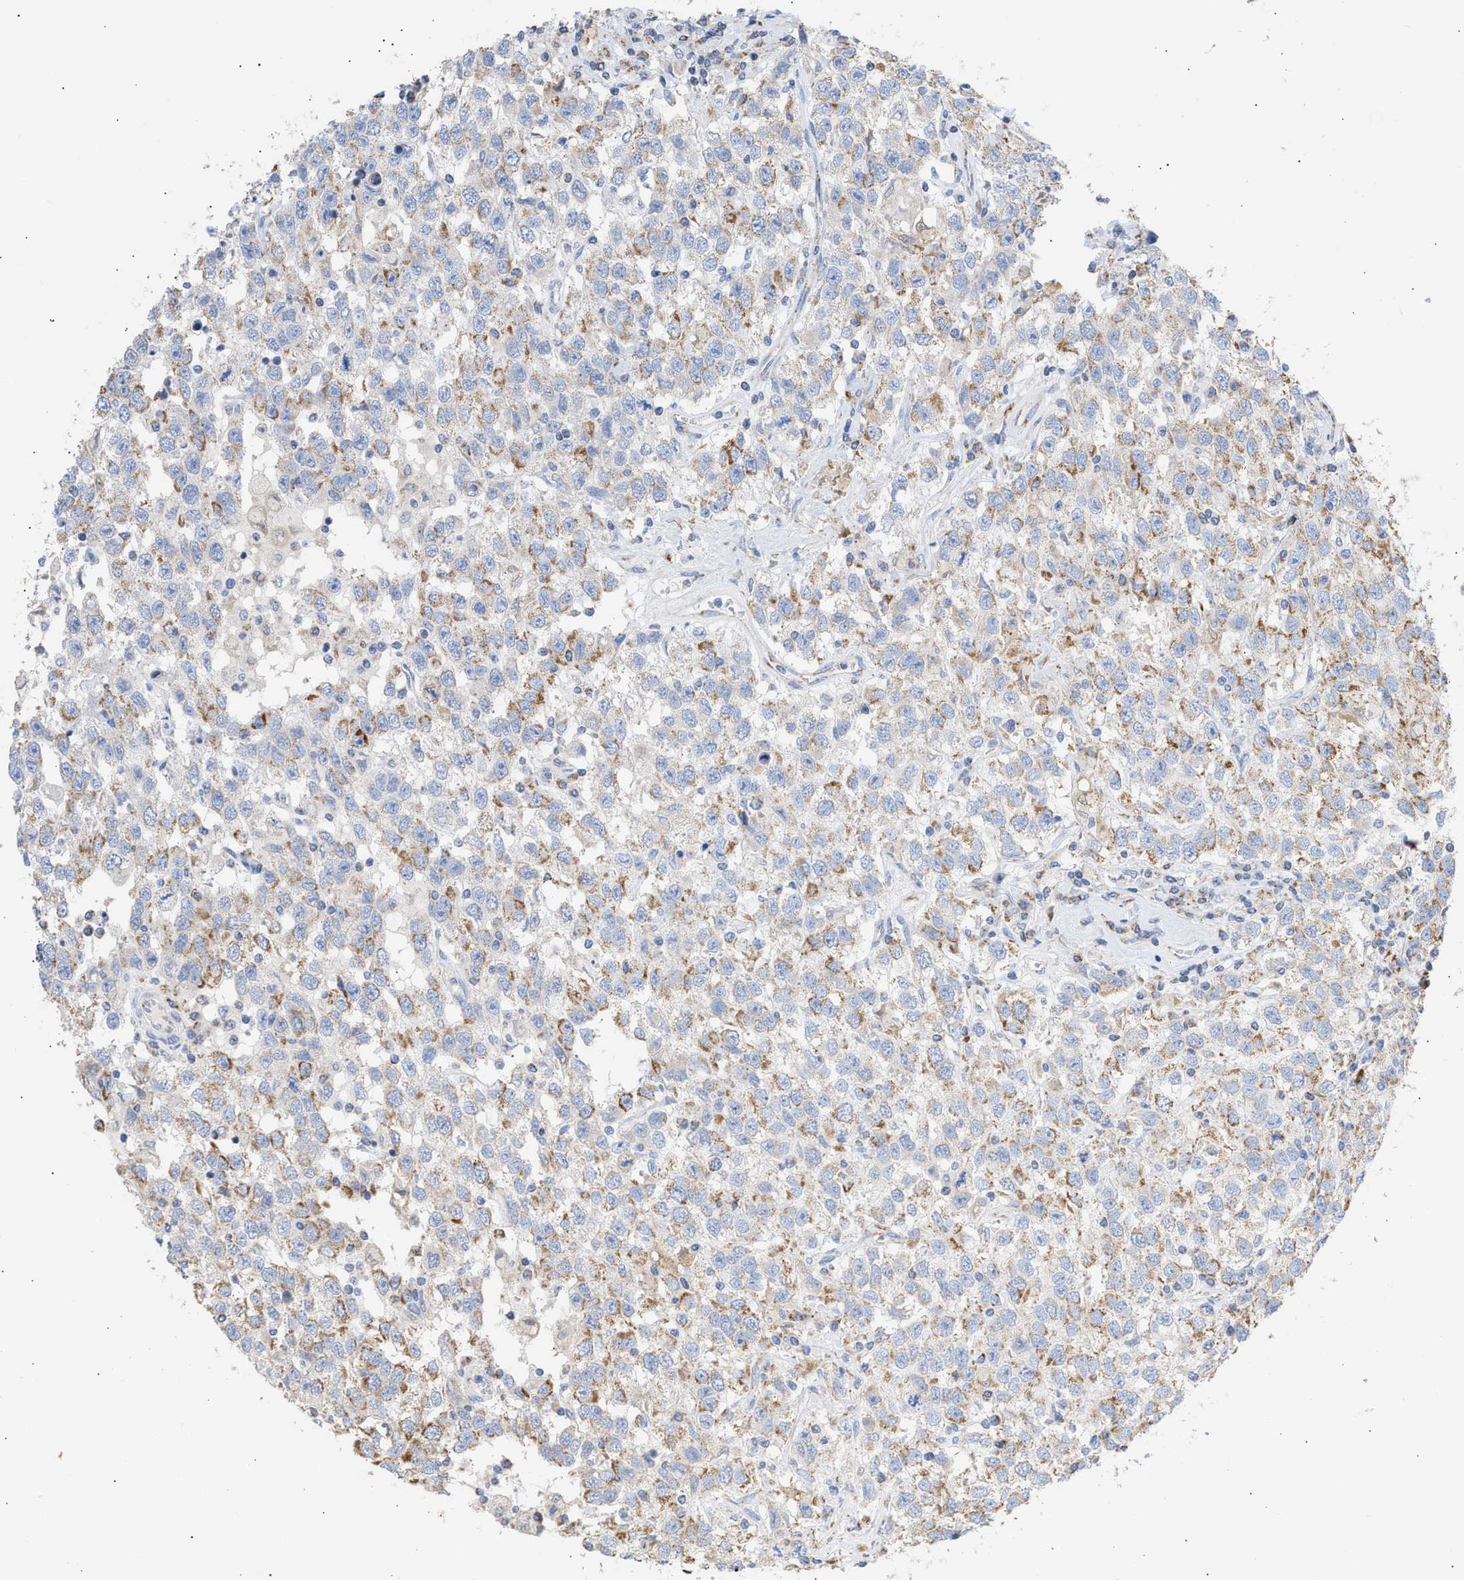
{"staining": {"intensity": "weak", "quantity": ">75%", "location": "cytoplasmic/membranous"}, "tissue": "testis cancer", "cell_type": "Tumor cells", "image_type": "cancer", "snomed": [{"axis": "morphology", "description": "Seminoma, NOS"}, {"axis": "topography", "description": "Testis"}], "caption": "Immunohistochemistry (IHC) (DAB) staining of testis seminoma reveals weak cytoplasmic/membranous protein positivity in about >75% of tumor cells.", "gene": "ACOT13", "patient": {"sex": "male", "age": 41}}